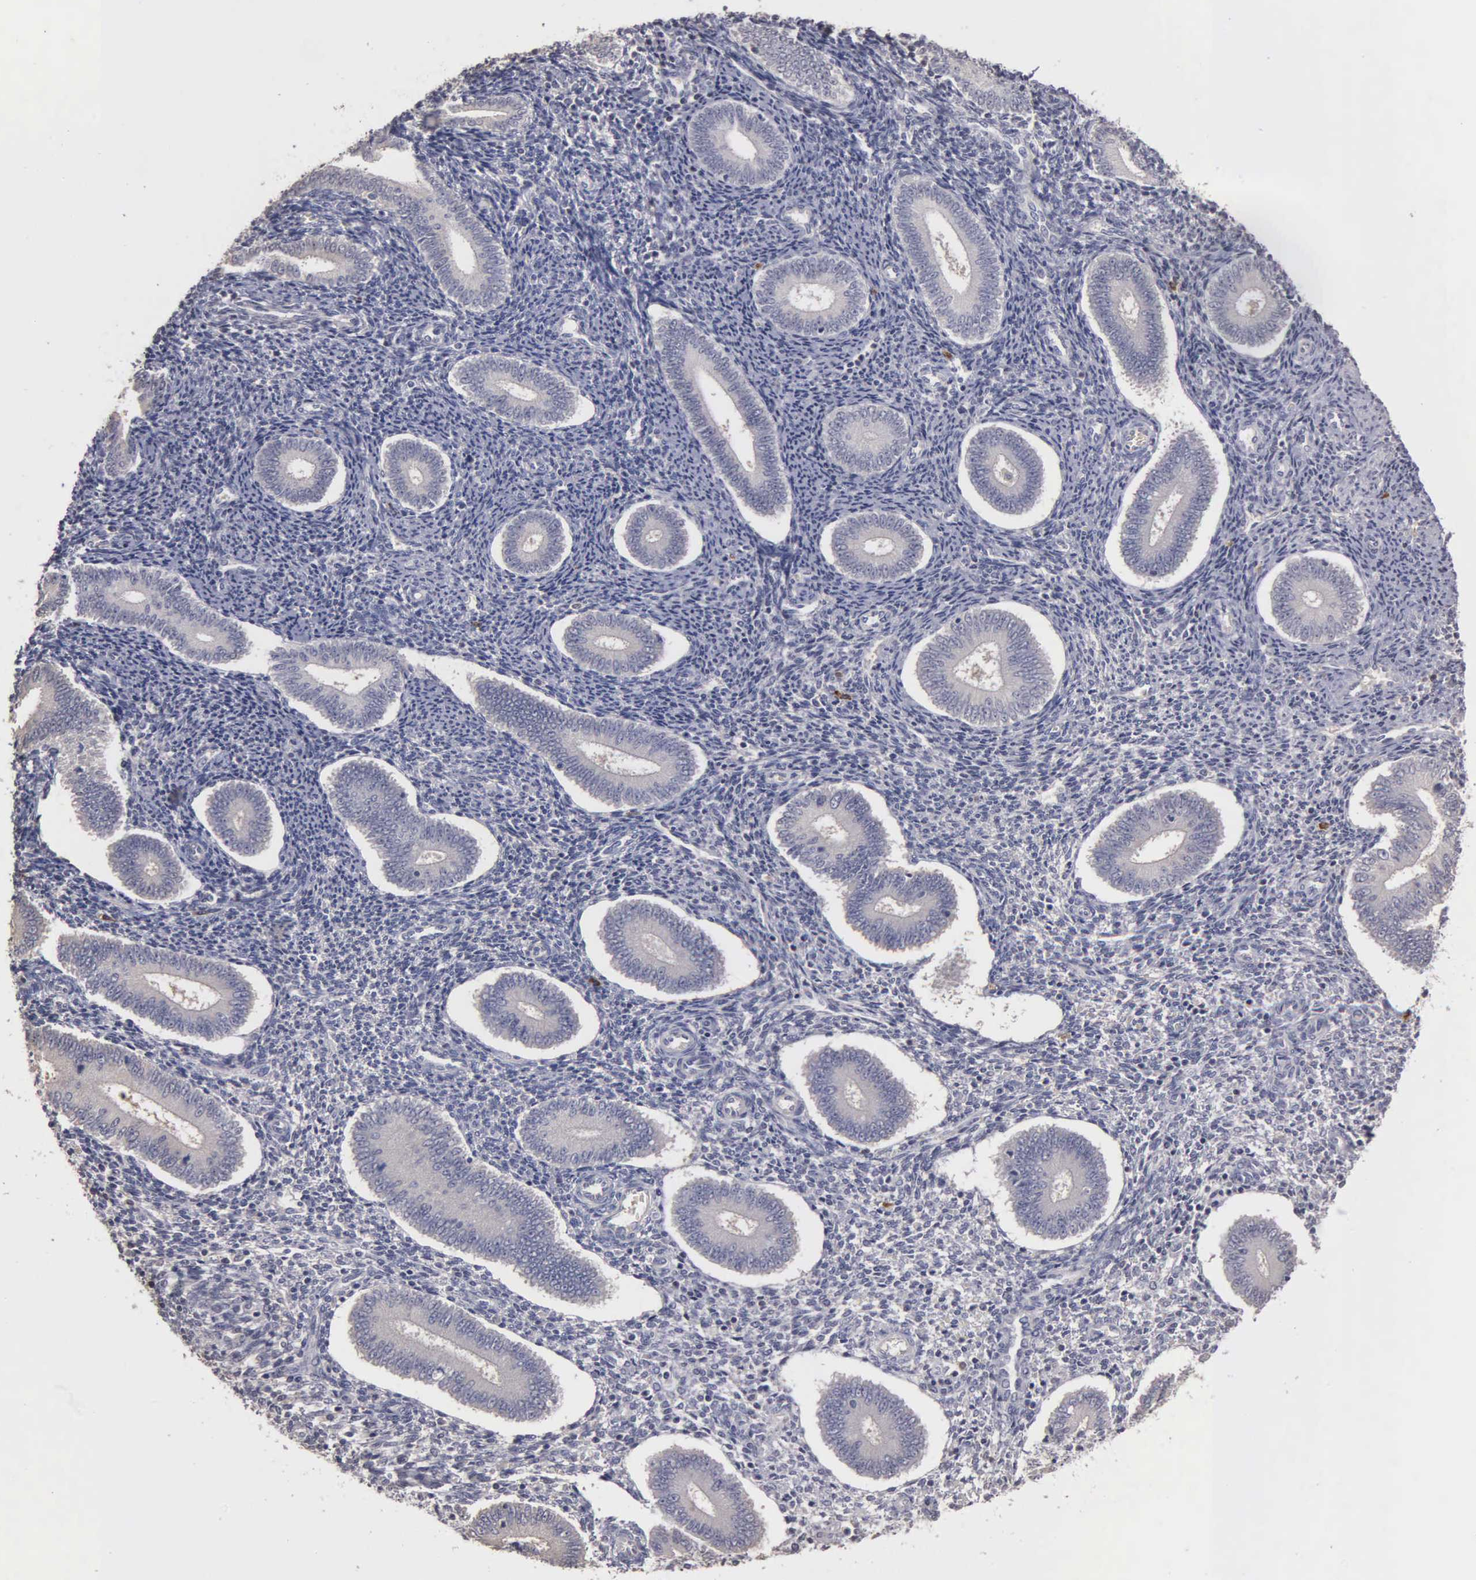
{"staining": {"intensity": "negative", "quantity": "none", "location": "none"}, "tissue": "endometrium", "cell_type": "Cells in endometrial stroma", "image_type": "normal", "snomed": [{"axis": "morphology", "description": "Normal tissue, NOS"}, {"axis": "topography", "description": "Endometrium"}], "caption": "This micrograph is of unremarkable endometrium stained with immunohistochemistry to label a protein in brown with the nuclei are counter-stained blue. There is no expression in cells in endometrial stroma. (DAB immunohistochemistry (IHC) visualized using brightfield microscopy, high magnification).", "gene": "ENO3", "patient": {"sex": "female", "age": 35}}